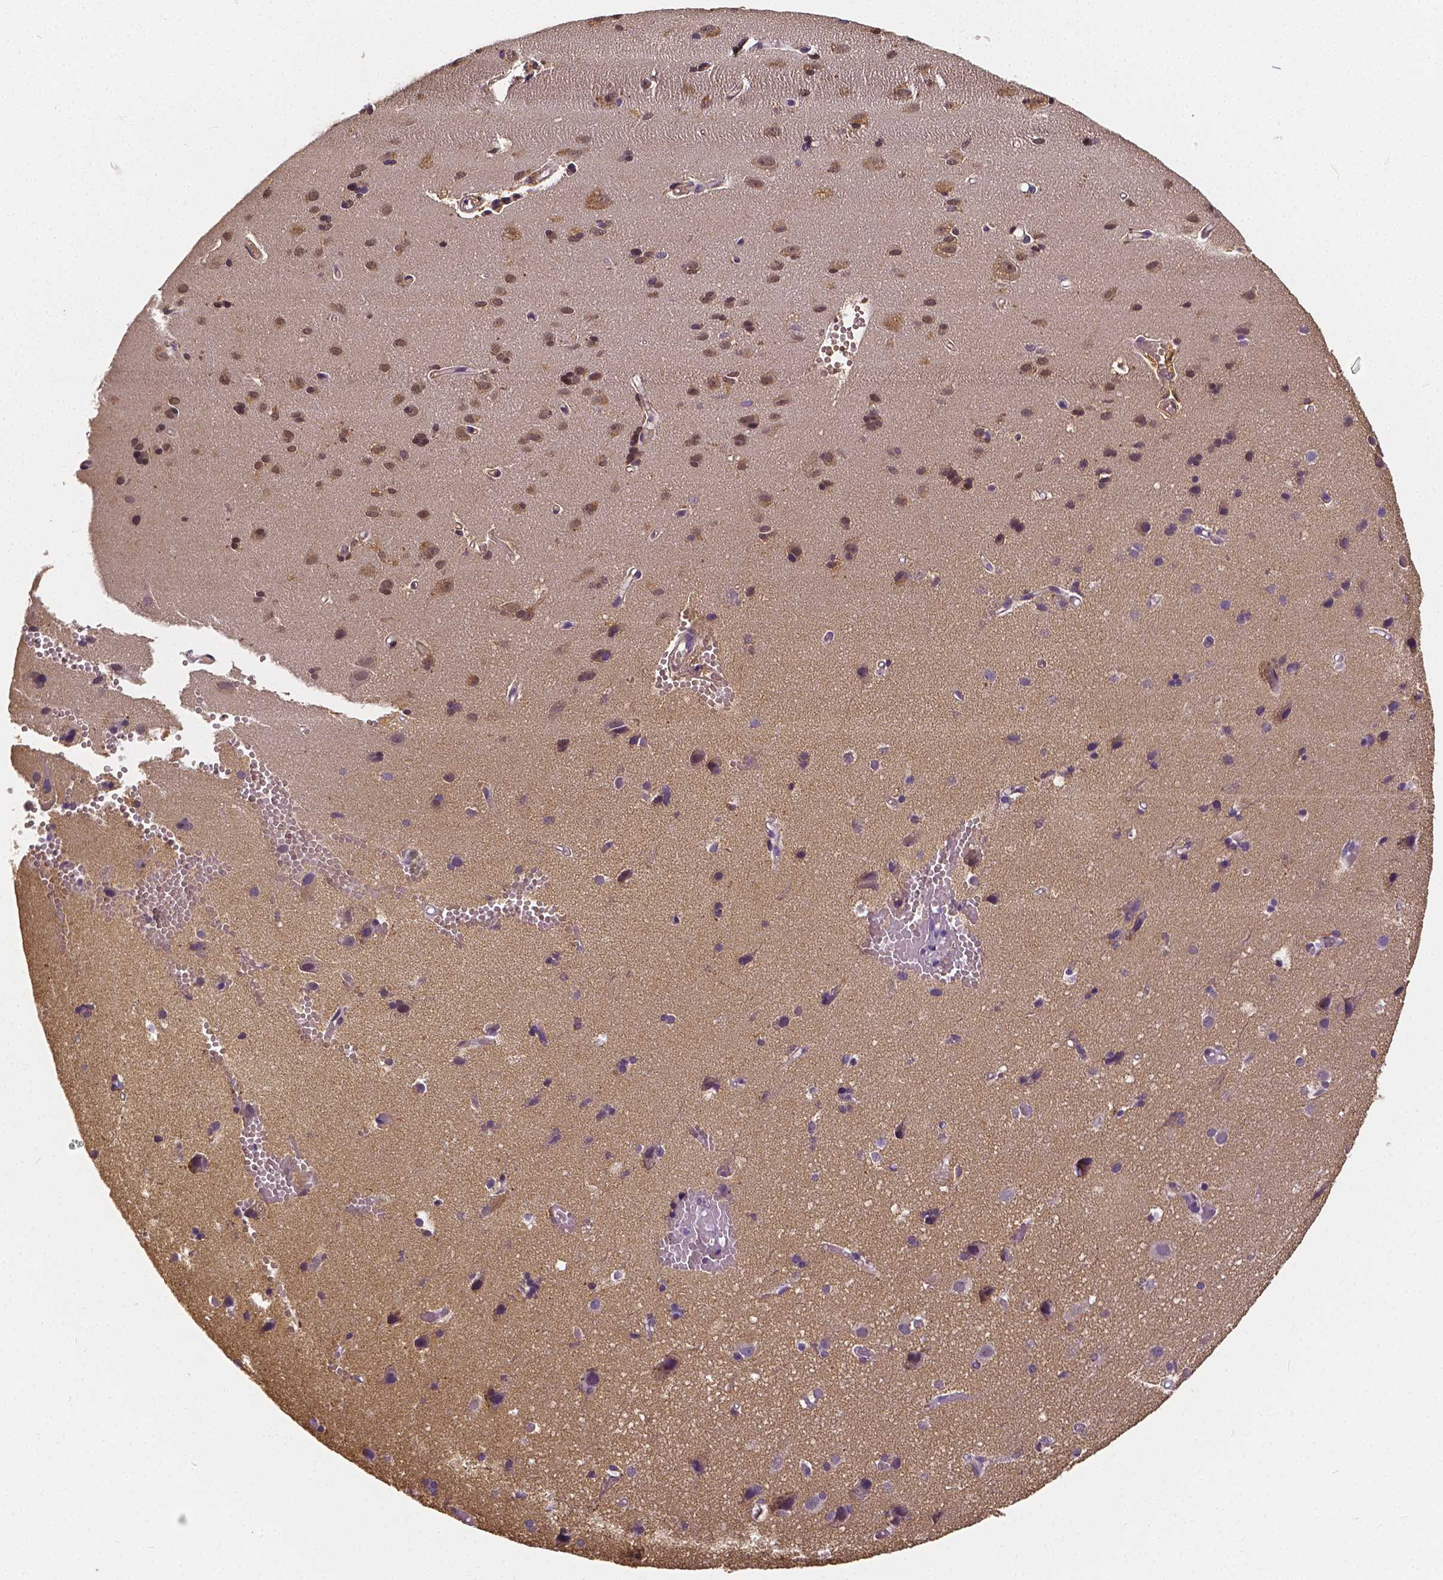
{"staining": {"intensity": "negative", "quantity": "none", "location": "none"}, "tissue": "cerebral cortex", "cell_type": "Endothelial cells", "image_type": "normal", "snomed": [{"axis": "morphology", "description": "Normal tissue, NOS"}, {"axis": "morphology", "description": "Glioma, malignant, High grade"}, {"axis": "topography", "description": "Cerebral cortex"}], "caption": "Micrograph shows no protein positivity in endothelial cells of normal cerebral cortex.", "gene": "CTNNA2", "patient": {"sex": "male", "age": 71}}